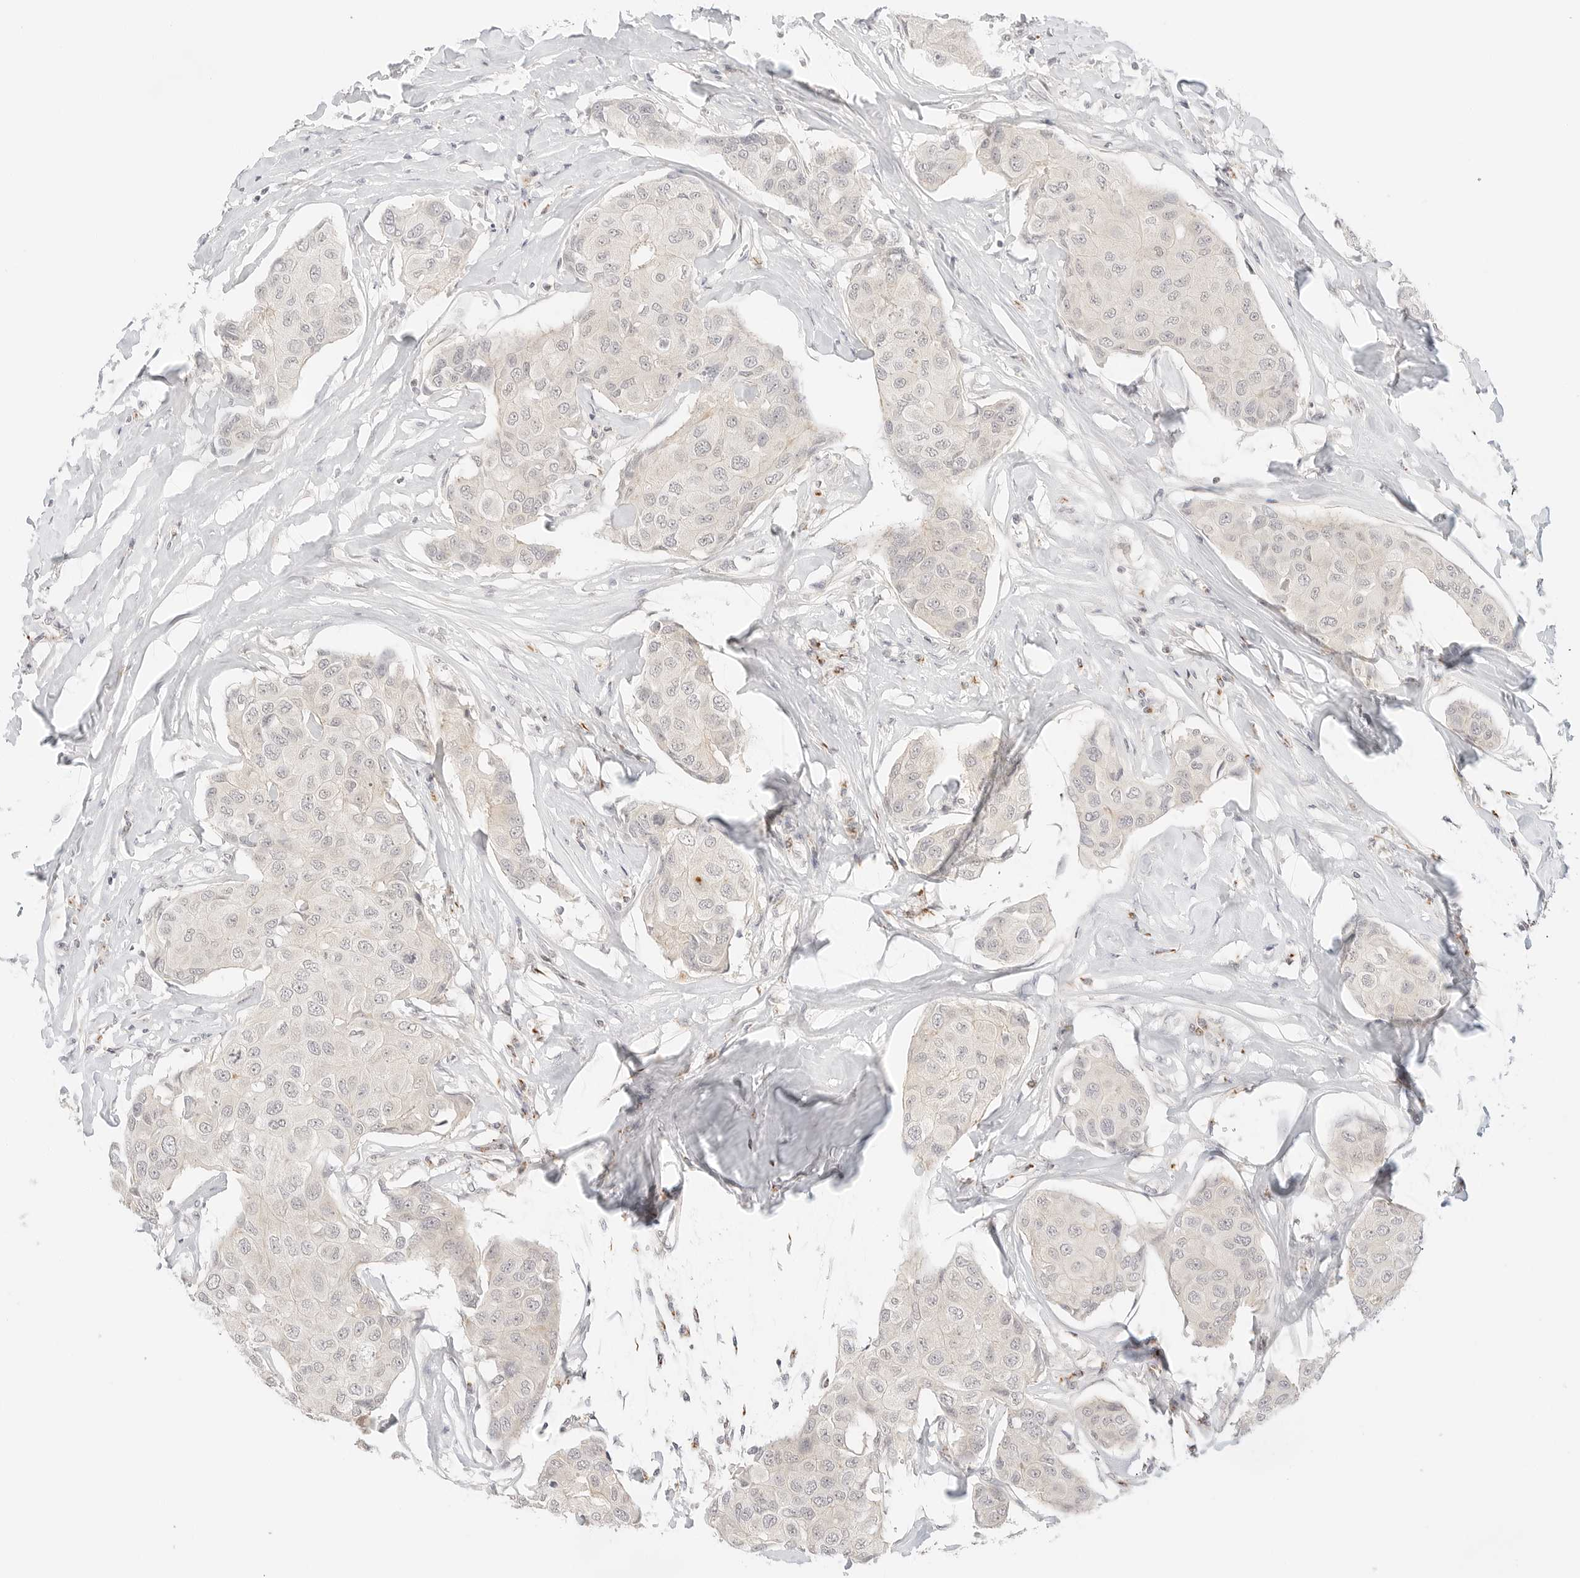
{"staining": {"intensity": "negative", "quantity": "none", "location": "none"}, "tissue": "breast cancer", "cell_type": "Tumor cells", "image_type": "cancer", "snomed": [{"axis": "morphology", "description": "Duct carcinoma"}, {"axis": "topography", "description": "Breast"}], "caption": "An immunohistochemistry image of breast cancer (invasive ductal carcinoma) is shown. There is no staining in tumor cells of breast cancer (invasive ductal carcinoma).", "gene": "GNAS", "patient": {"sex": "female", "age": 80}}